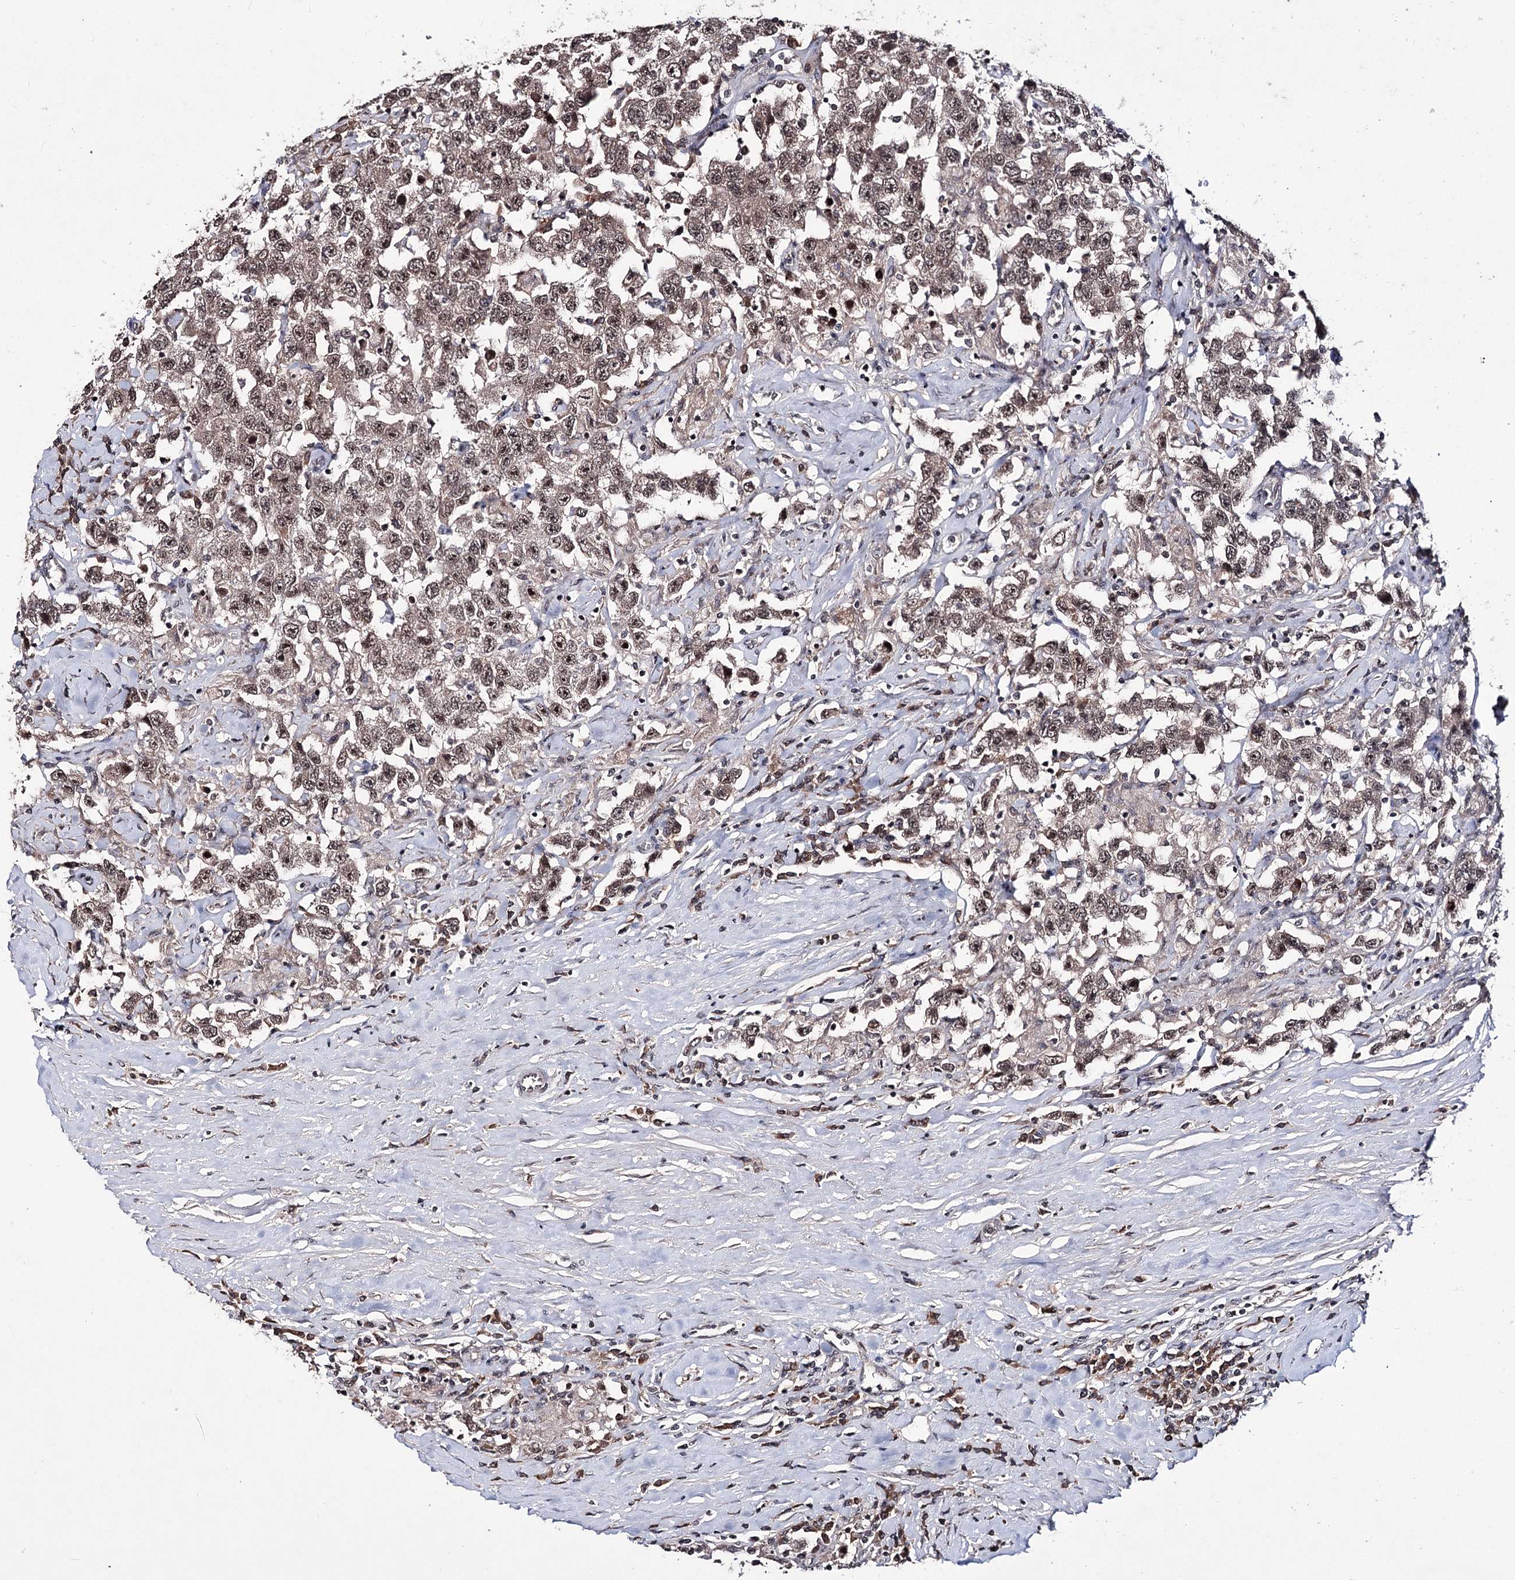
{"staining": {"intensity": "moderate", "quantity": ">75%", "location": "nuclear"}, "tissue": "testis cancer", "cell_type": "Tumor cells", "image_type": "cancer", "snomed": [{"axis": "morphology", "description": "Seminoma, NOS"}, {"axis": "topography", "description": "Testis"}], "caption": "Moderate nuclear staining is identified in approximately >75% of tumor cells in testis cancer.", "gene": "VGLL4", "patient": {"sex": "male", "age": 41}}